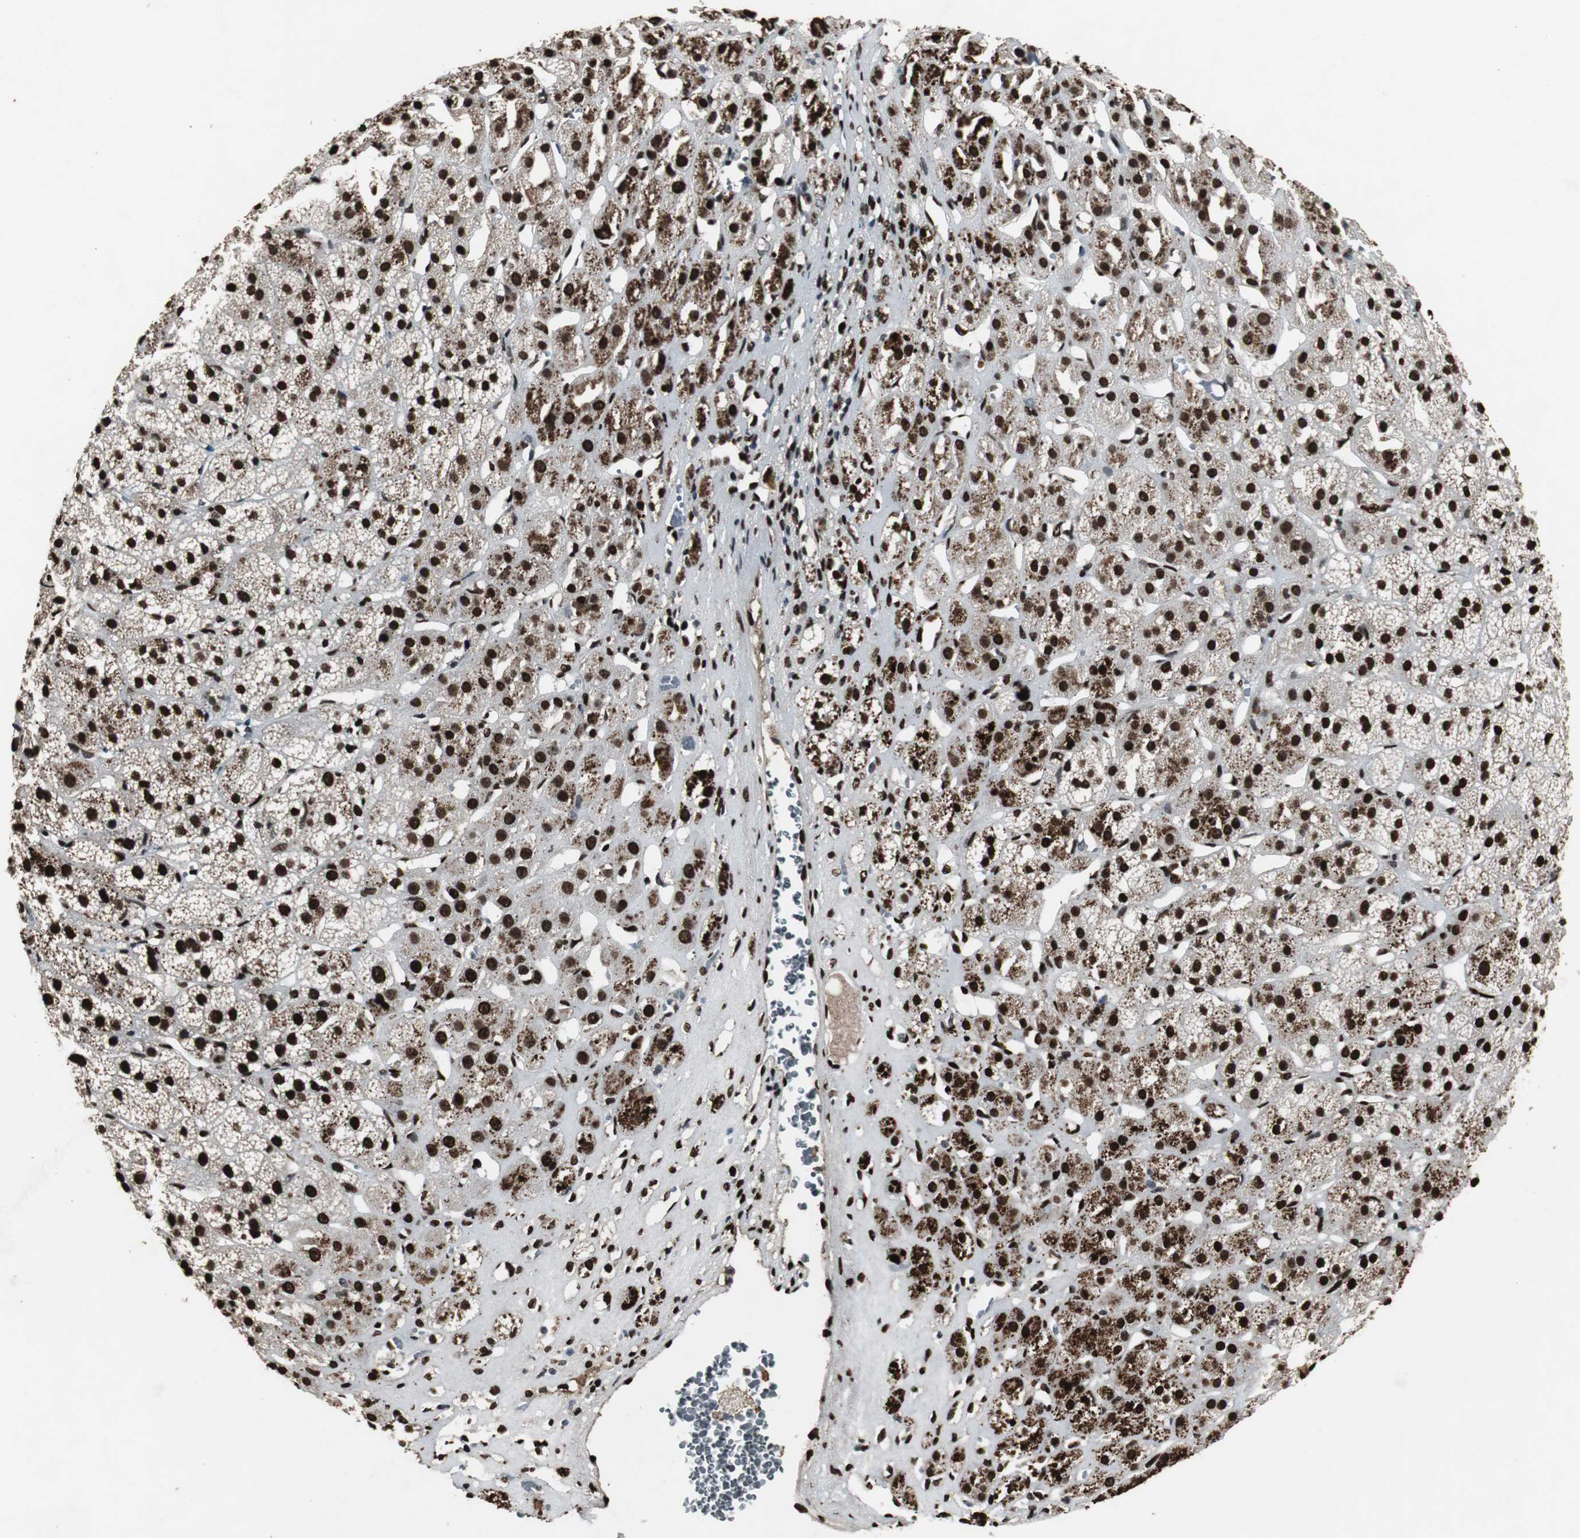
{"staining": {"intensity": "strong", "quantity": ">75%", "location": "cytoplasmic/membranous,nuclear"}, "tissue": "adrenal gland", "cell_type": "Glandular cells", "image_type": "normal", "snomed": [{"axis": "morphology", "description": "Normal tissue, NOS"}, {"axis": "topography", "description": "Adrenal gland"}], "caption": "Adrenal gland stained with DAB immunohistochemistry (IHC) shows high levels of strong cytoplasmic/membranous,nuclear positivity in about >75% of glandular cells.", "gene": "LMNA", "patient": {"sex": "female", "age": 71}}